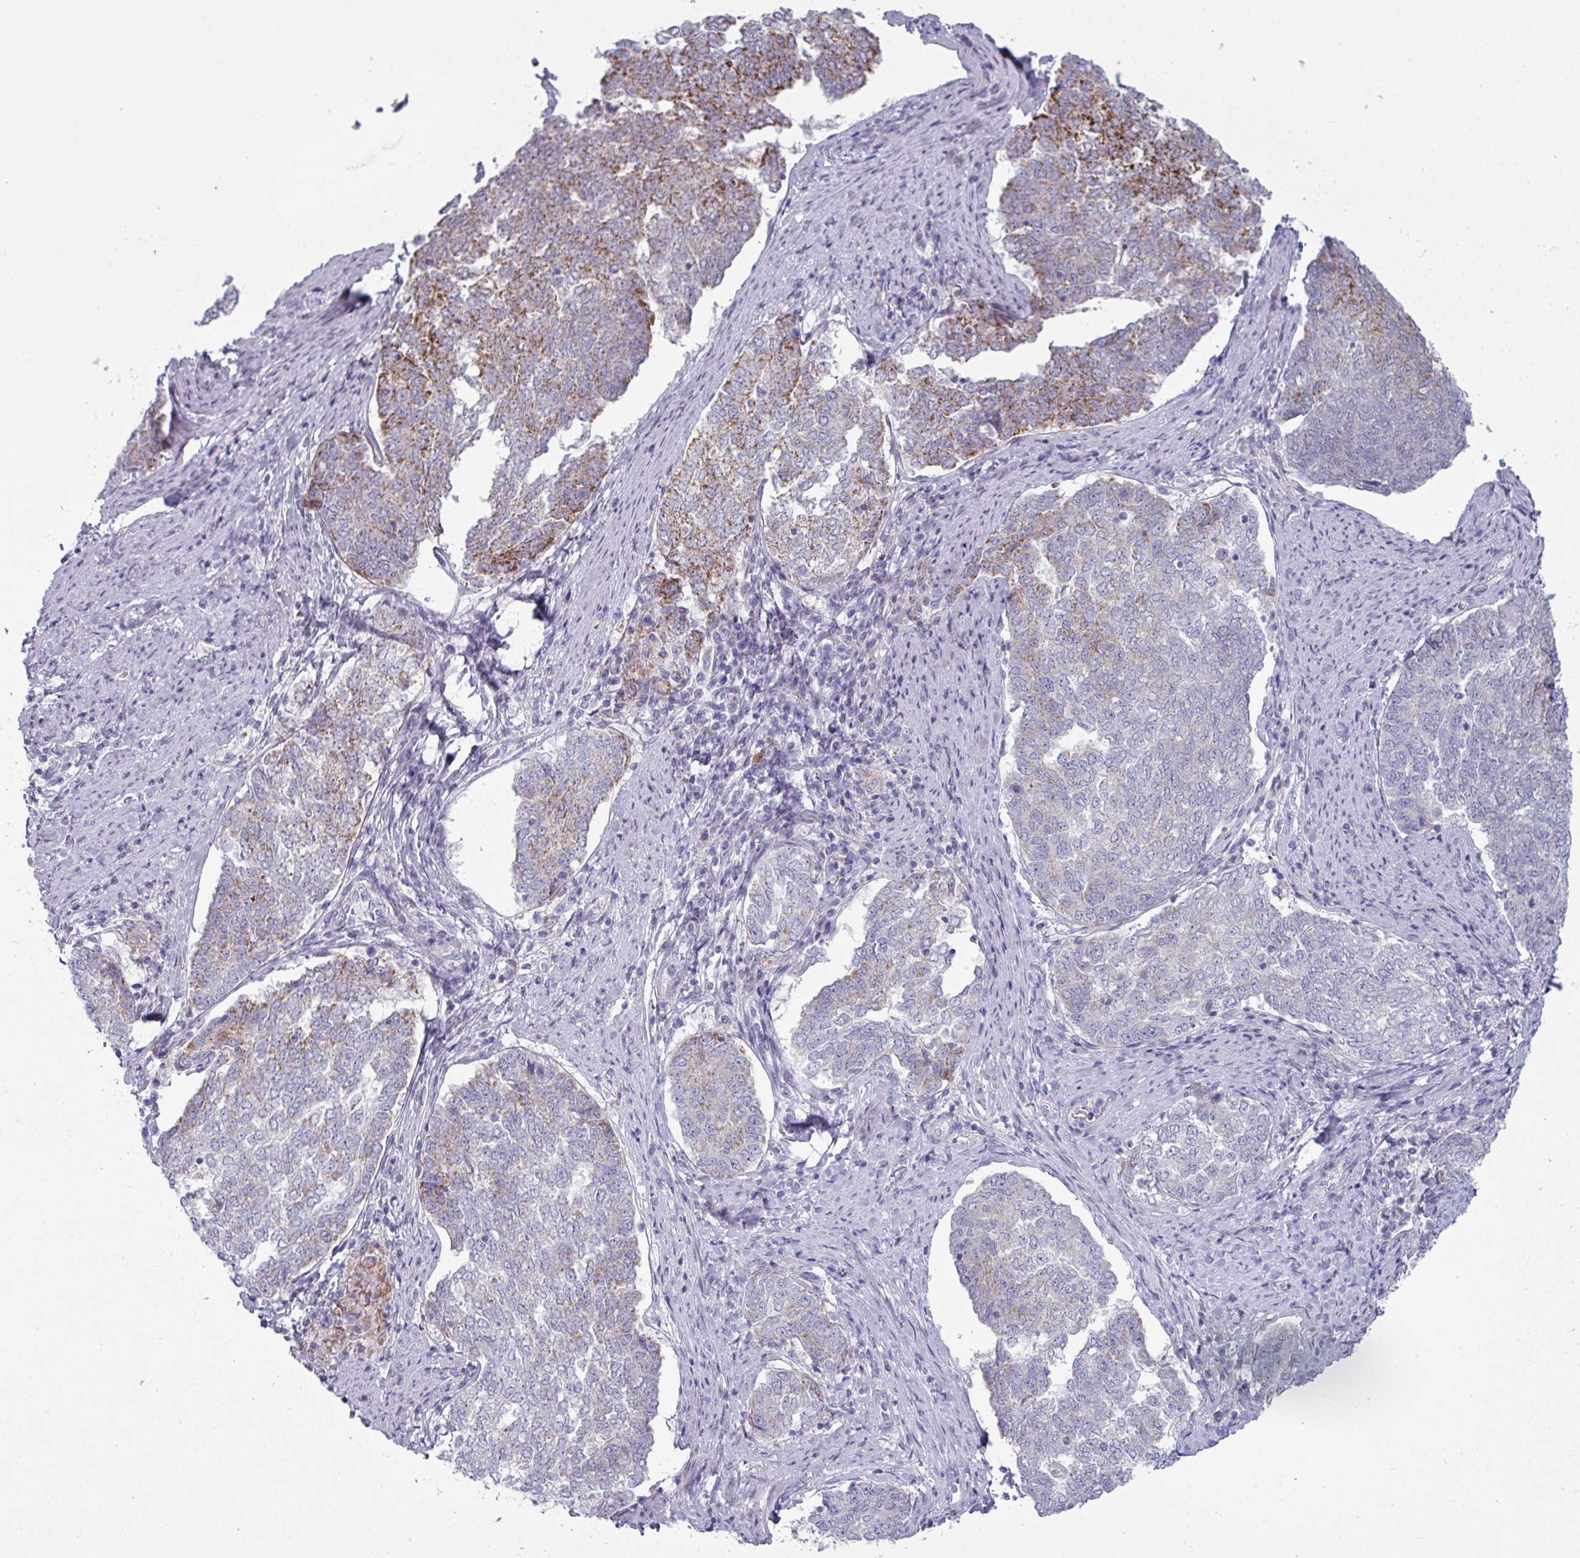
{"staining": {"intensity": "moderate", "quantity": "25%-75%", "location": "cytoplasmic/membranous"}, "tissue": "endometrial cancer", "cell_type": "Tumor cells", "image_type": "cancer", "snomed": [{"axis": "morphology", "description": "Adenocarcinoma, NOS"}, {"axis": "topography", "description": "Endometrium"}], "caption": "DAB (3,3'-diaminobenzidine) immunohistochemical staining of human adenocarcinoma (endometrial) demonstrates moderate cytoplasmic/membranous protein positivity in approximately 25%-75% of tumor cells. Ihc stains the protein of interest in brown and the nuclei are stained blue.", "gene": "ZNF615", "patient": {"sex": "female", "age": 80}}